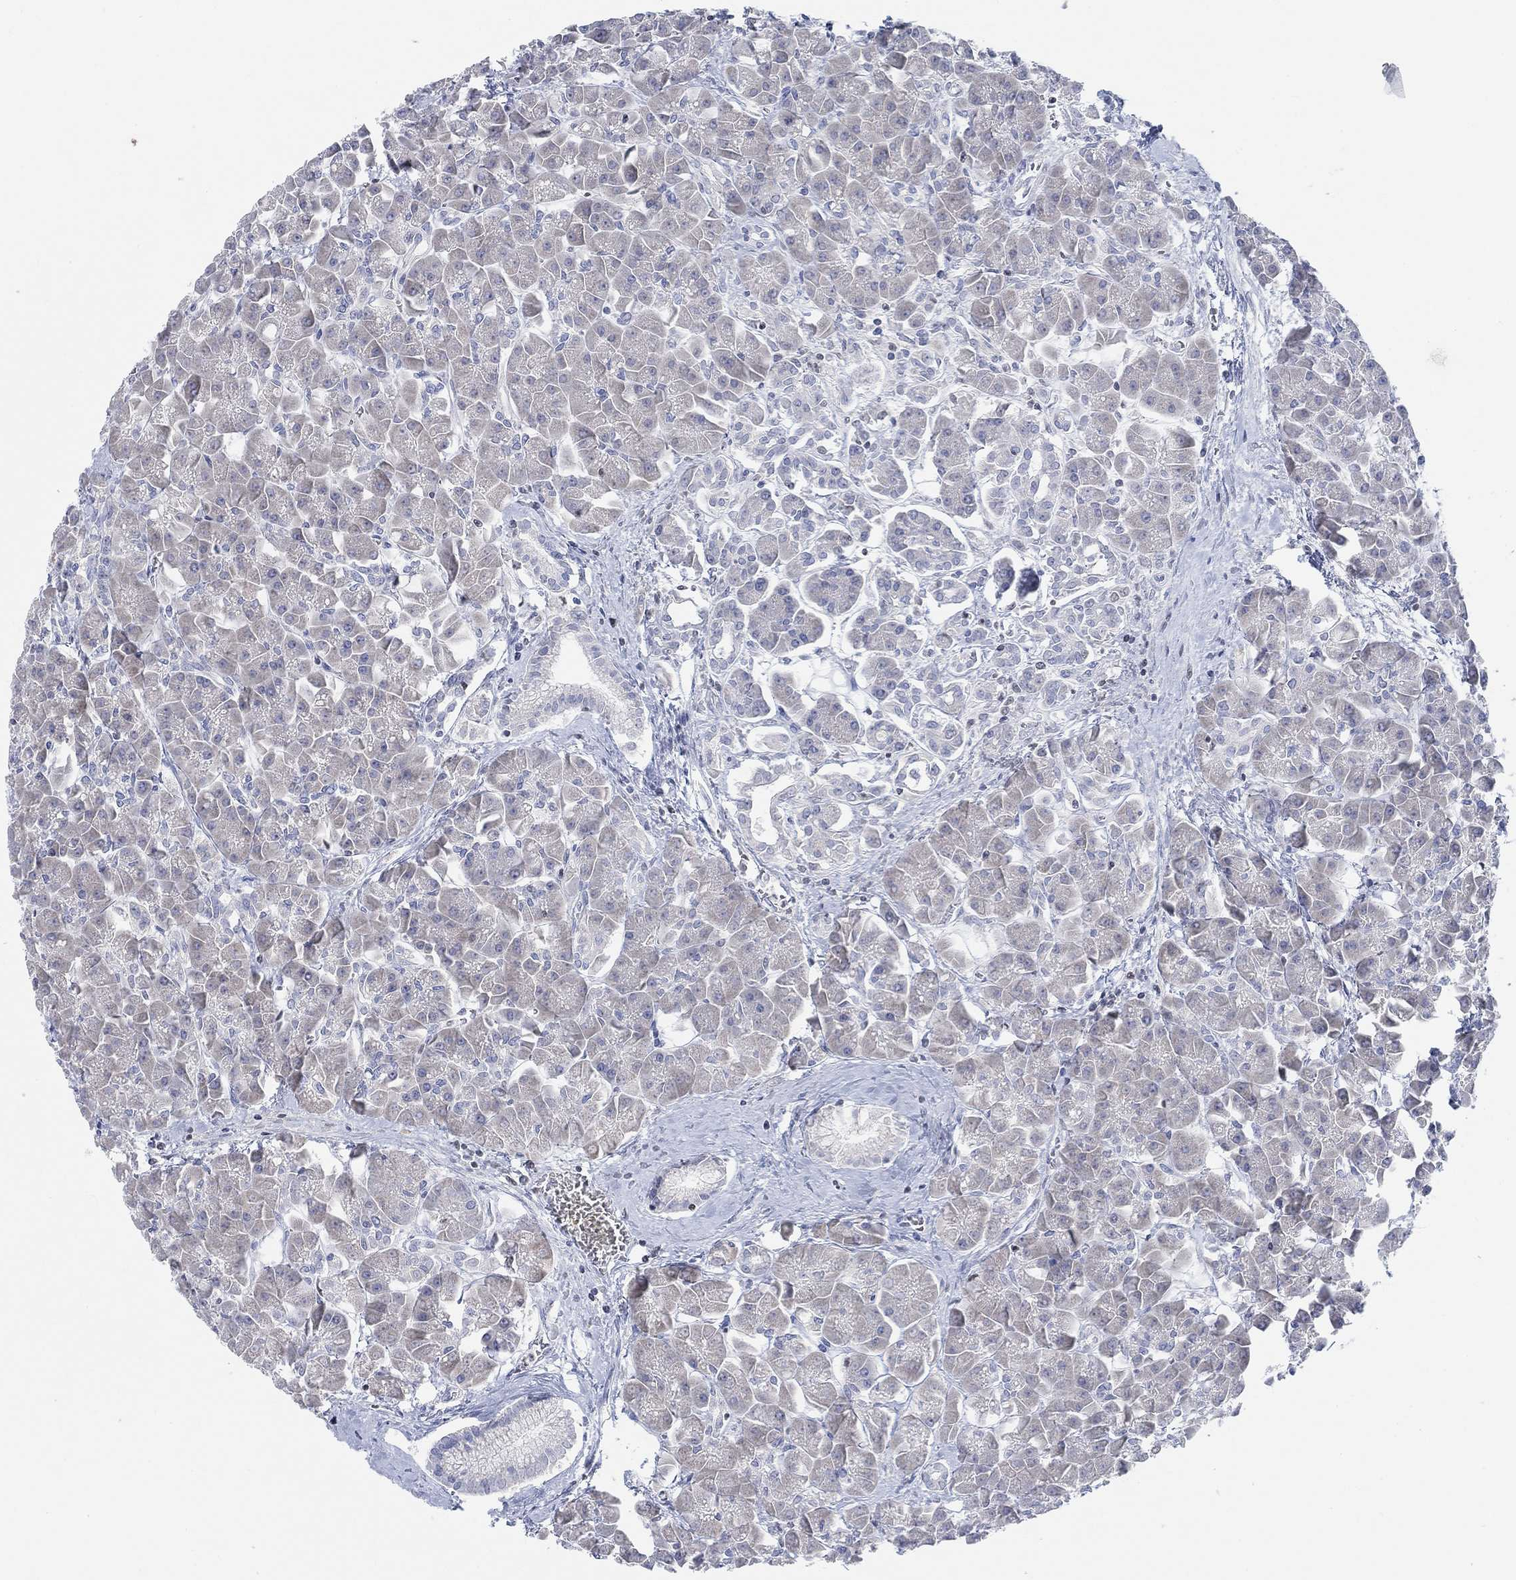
{"staining": {"intensity": "negative", "quantity": "none", "location": "none"}, "tissue": "pancreas", "cell_type": "Exocrine glandular cells", "image_type": "normal", "snomed": [{"axis": "morphology", "description": "Normal tissue, NOS"}, {"axis": "topography", "description": "Pancreas"}], "caption": "Exocrine glandular cells show no significant protein staining in benign pancreas. (Immunohistochemistry, brightfield microscopy, high magnification).", "gene": "ATP6V1E2", "patient": {"sex": "male", "age": 70}}